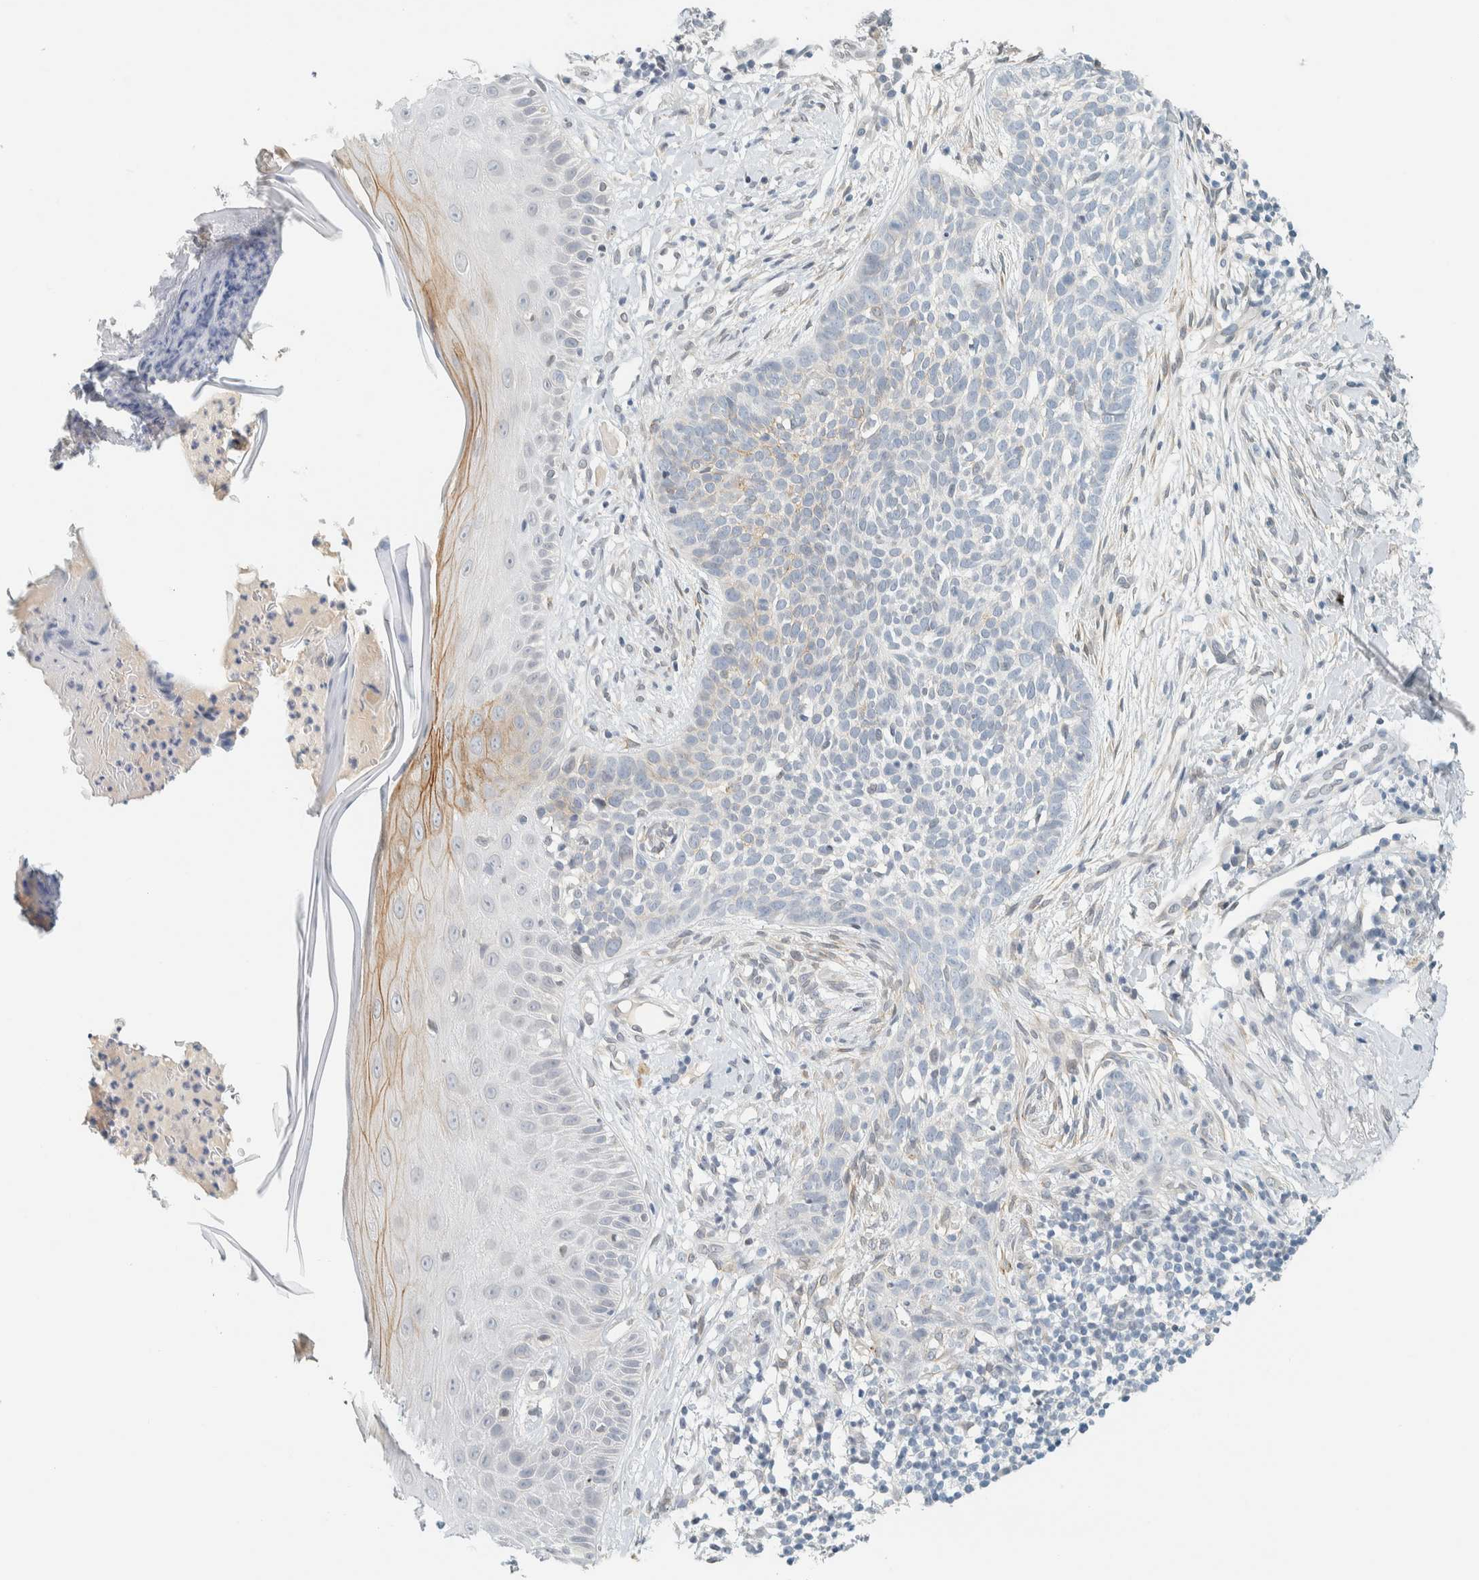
{"staining": {"intensity": "negative", "quantity": "none", "location": "none"}, "tissue": "skin cancer", "cell_type": "Tumor cells", "image_type": "cancer", "snomed": [{"axis": "morphology", "description": "Normal tissue, NOS"}, {"axis": "morphology", "description": "Basal cell carcinoma"}, {"axis": "topography", "description": "Skin"}], "caption": "Immunohistochemistry histopathology image of neoplastic tissue: skin cancer stained with DAB (3,3'-diaminobenzidine) exhibits no significant protein staining in tumor cells.", "gene": "C1QTNF12", "patient": {"sex": "male", "age": 67}}